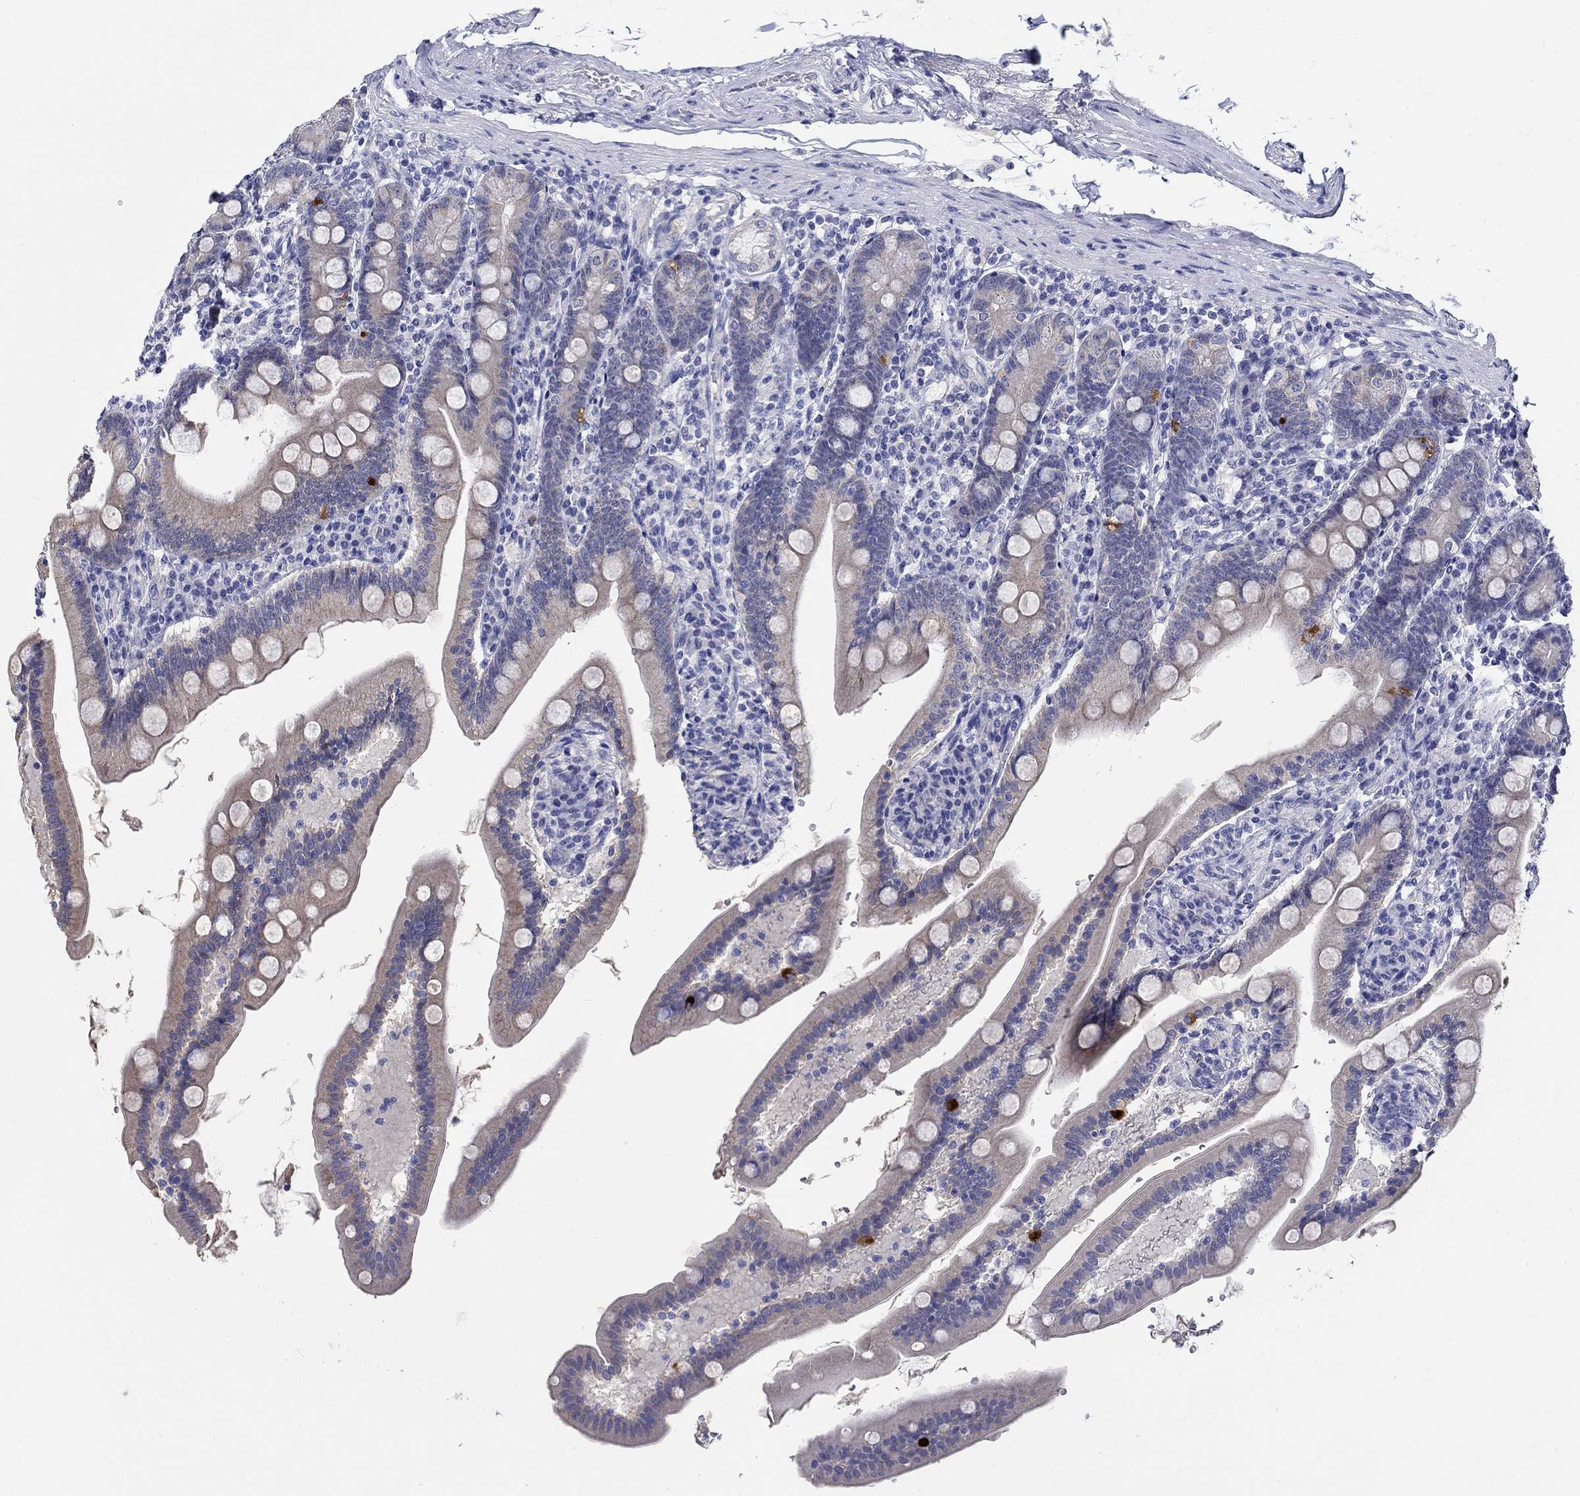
{"staining": {"intensity": "negative", "quantity": "none", "location": "none"}, "tissue": "duodenum", "cell_type": "Glandular cells", "image_type": "normal", "snomed": [{"axis": "morphology", "description": "Normal tissue, NOS"}, {"axis": "topography", "description": "Duodenum"}], "caption": "This is a photomicrograph of immunohistochemistry (IHC) staining of normal duodenum, which shows no expression in glandular cells.", "gene": "SLC30A3", "patient": {"sex": "female", "age": 67}}